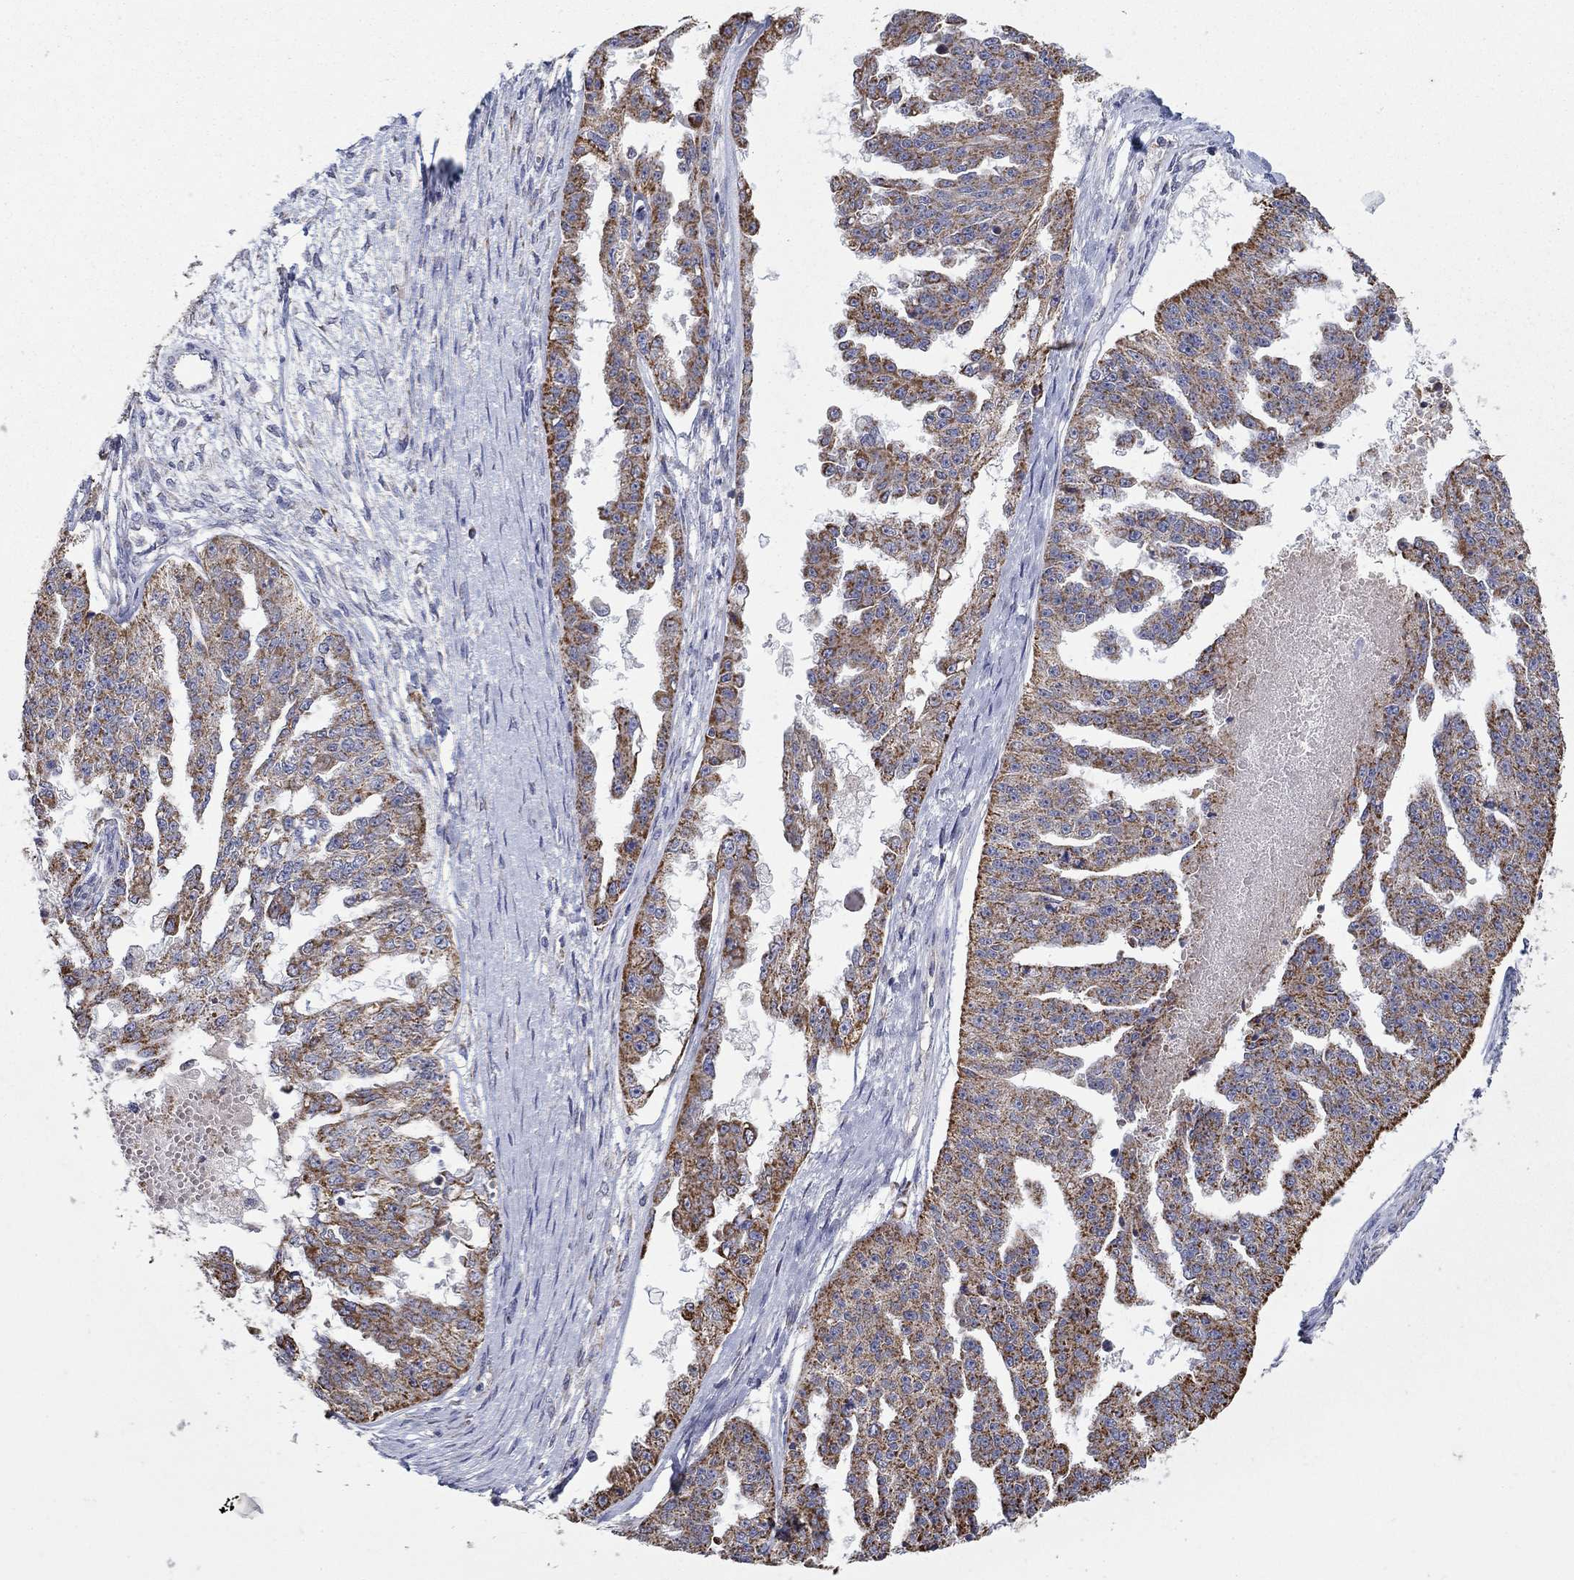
{"staining": {"intensity": "moderate", "quantity": ">75%", "location": "cytoplasmic/membranous"}, "tissue": "ovarian cancer", "cell_type": "Tumor cells", "image_type": "cancer", "snomed": [{"axis": "morphology", "description": "Cystadenocarcinoma, serous, NOS"}, {"axis": "topography", "description": "Ovary"}], "caption": "Protein analysis of ovarian cancer tissue displays moderate cytoplasmic/membranous staining in approximately >75% of tumor cells.", "gene": "HPS5", "patient": {"sex": "female", "age": 58}}